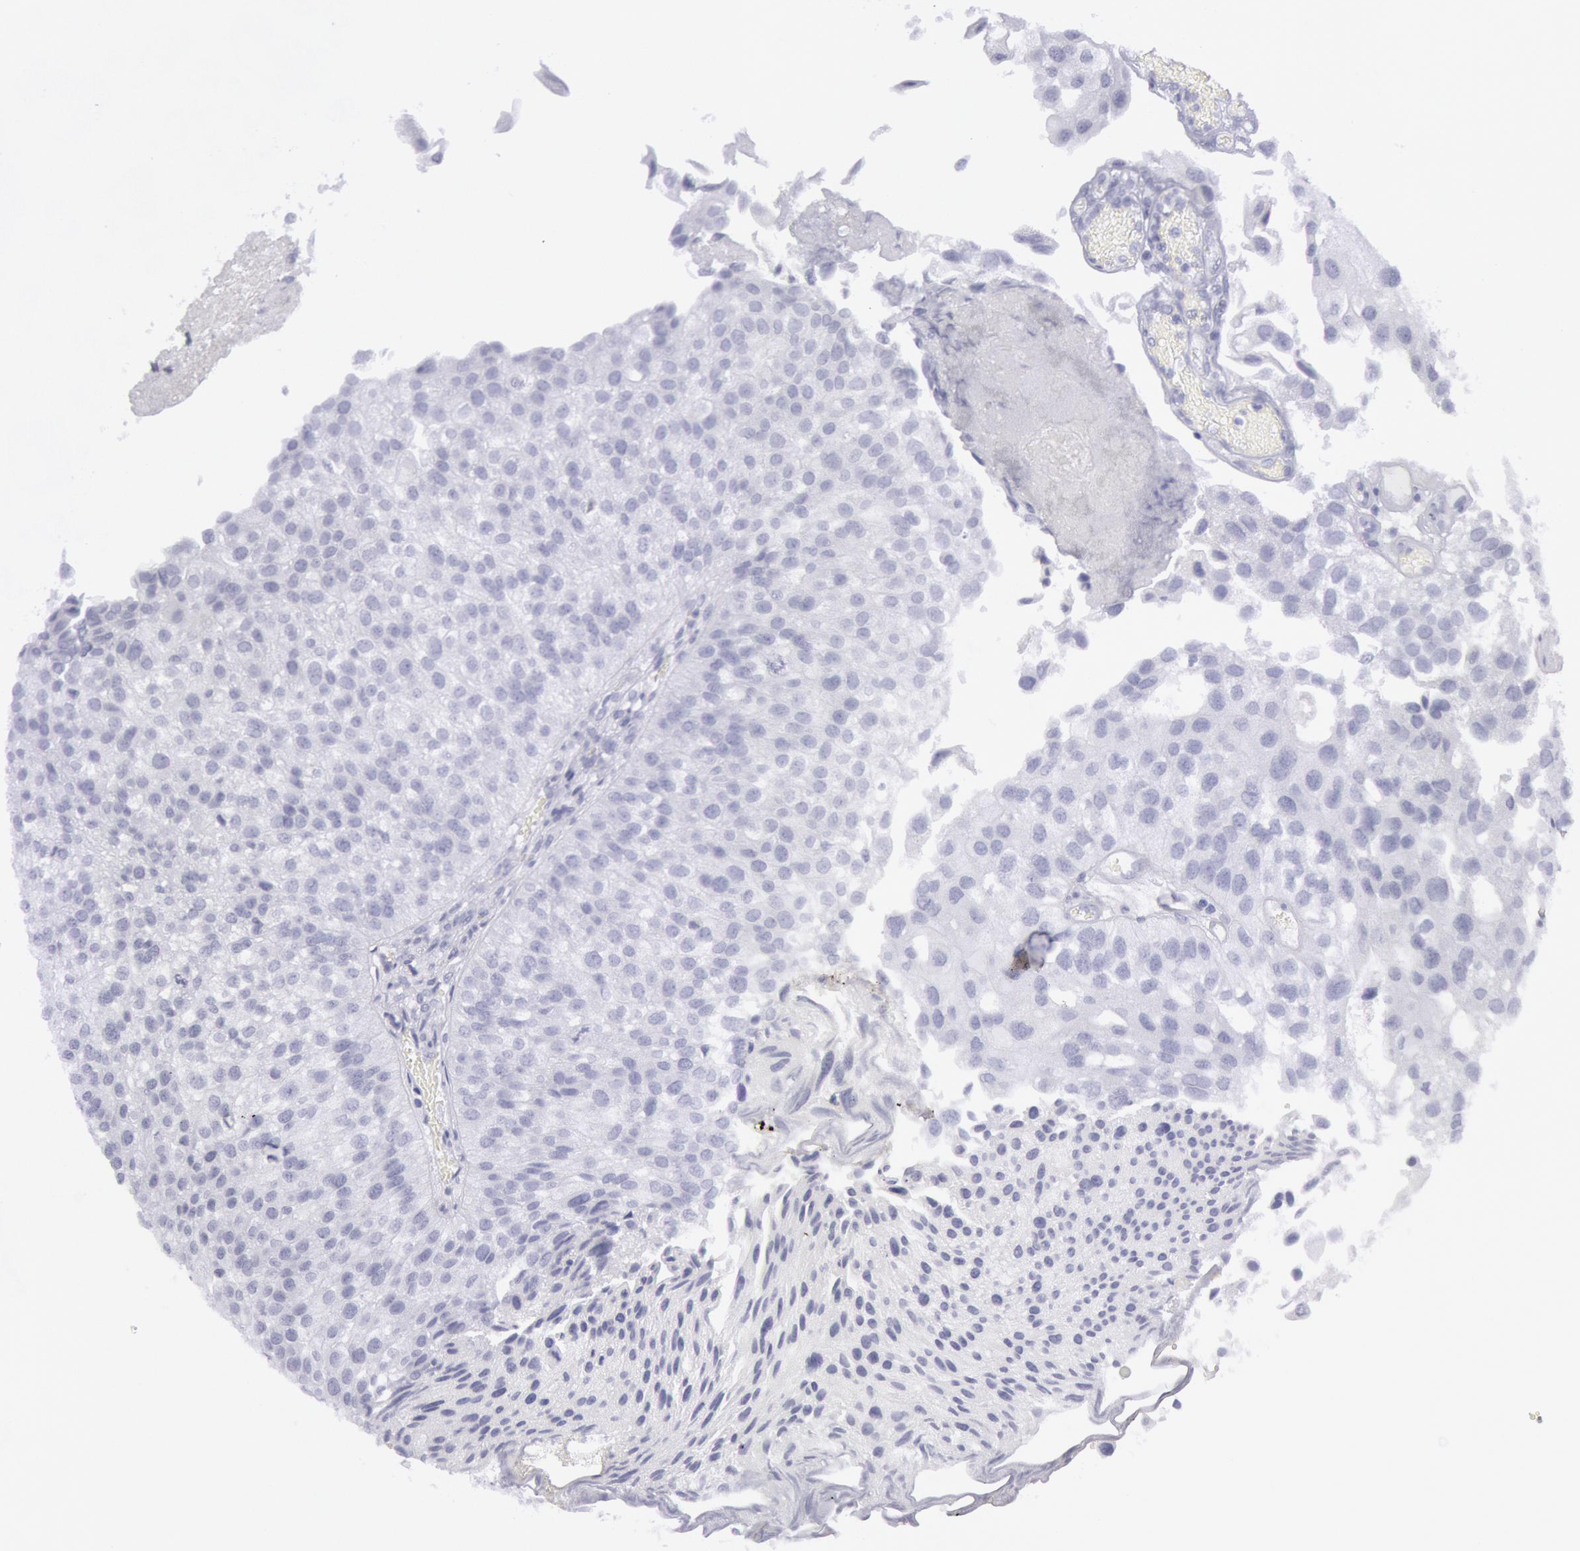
{"staining": {"intensity": "weak", "quantity": ">75%", "location": "cytoplasmic/membranous"}, "tissue": "urothelial cancer", "cell_type": "Tumor cells", "image_type": "cancer", "snomed": [{"axis": "morphology", "description": "Urothelial carcinoma, Low grade"}, {"axis": "topography", "description": "Urinary bladder"}], "caption": "IHC (DAB) staining of human urothelial cancer displays weak cytoplasmic/membranous protein expression in about >75% of tumor cells.", "gene": "IKBKB", "patient": {"sex": "female", "age": 89}}